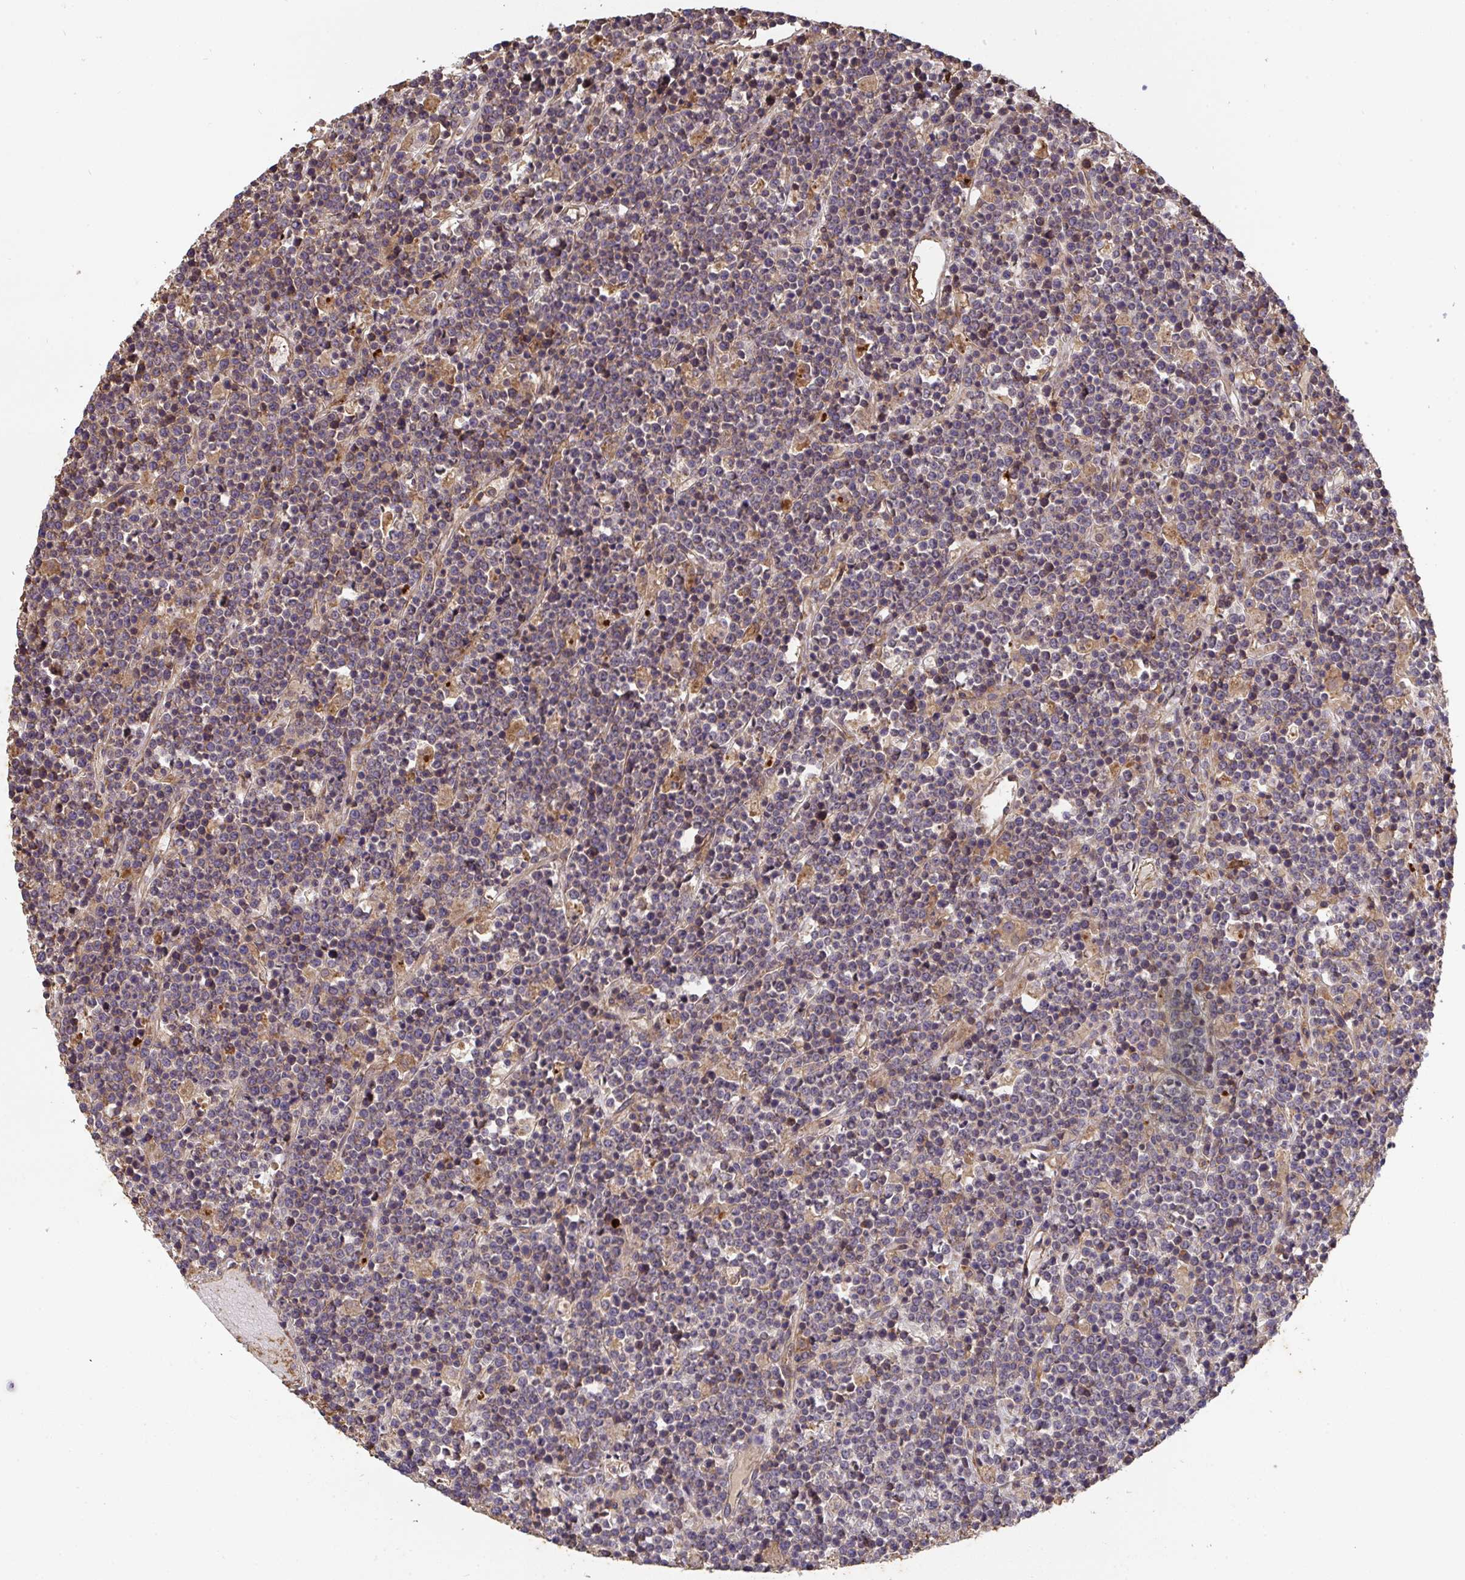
{"staining": {"intensity": "moderate", "quantity": "25%-75%", "location": "cytoplasmic/membranous"}, "tissue": "lymphoma", "cell_type": "Tumor cells", "image_type": "cancer", "snomed": [{"axis": "morphology", "description": "Malignant lymphoma, non-Hodgkin's type, High grade"}, {"axis": "topography", "description": "Ovary"}], "caption": "An image showing moderate cytoplasmic/membranous expression in about 25%-75% of tumor cells in lymphoma, as visualized by brown immunohistochemical staining.", "gene": "TNMD", "patient": {"sex": "female", "age": 56}}